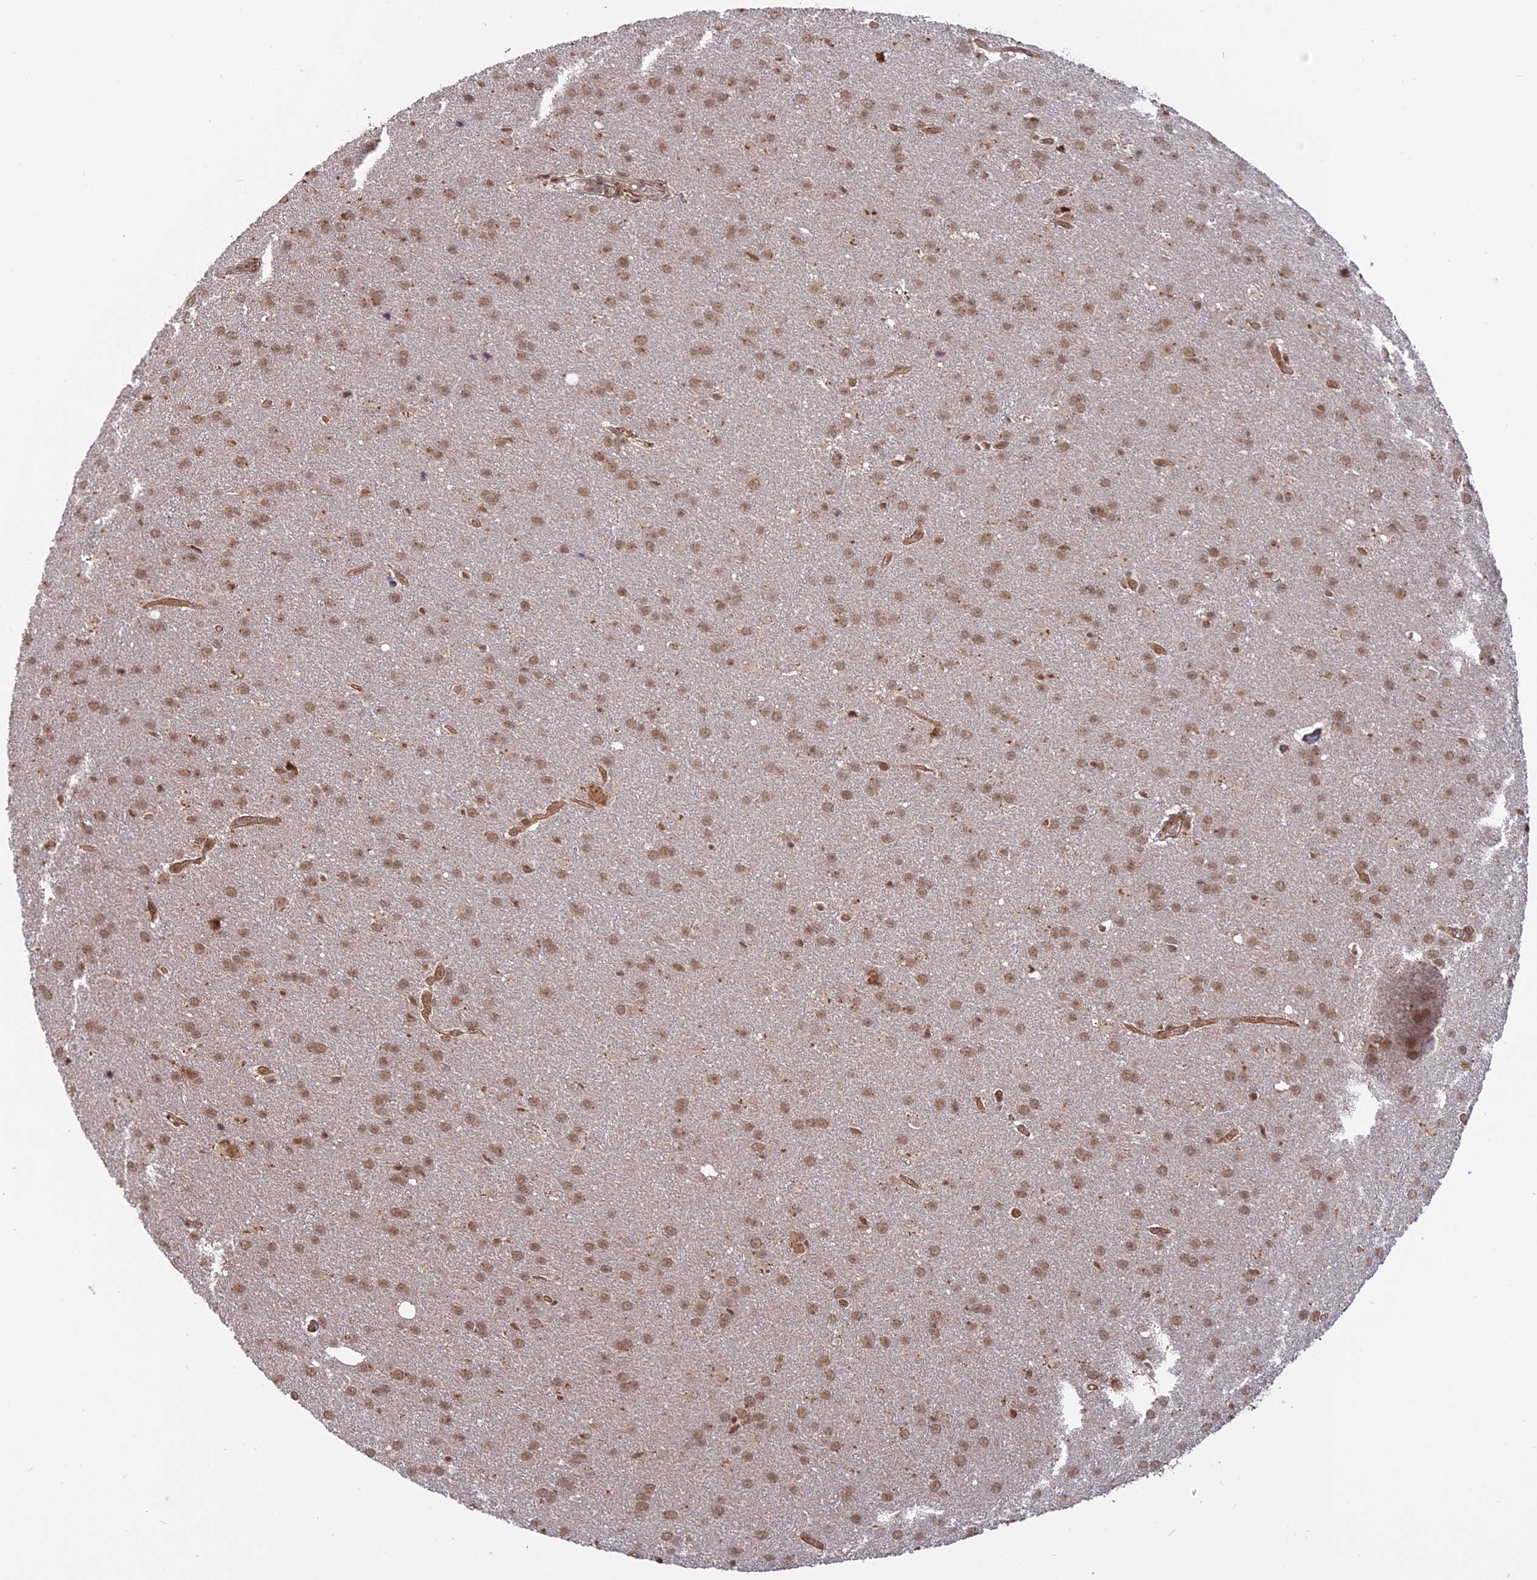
{"staining": {"intensity": "moderate", "quantity": ">75%", "location": "nuclear"}, "tissue": "glioma", "cell_type": "Tumor cells", "image_type": "cancer", "snomed": [{"axis": "morphology", "description": "Glioma, malignant, Low grade"}, {"axis": "topography", "description": "Brain"}], "caption": "About >75% of tumor cells in glioma exhibit moderate nuclear protein positivity as visualized by brown immunohistochemical staining.", "gene": "PKIG", "patient": {"sex": "female", "age": 32}}